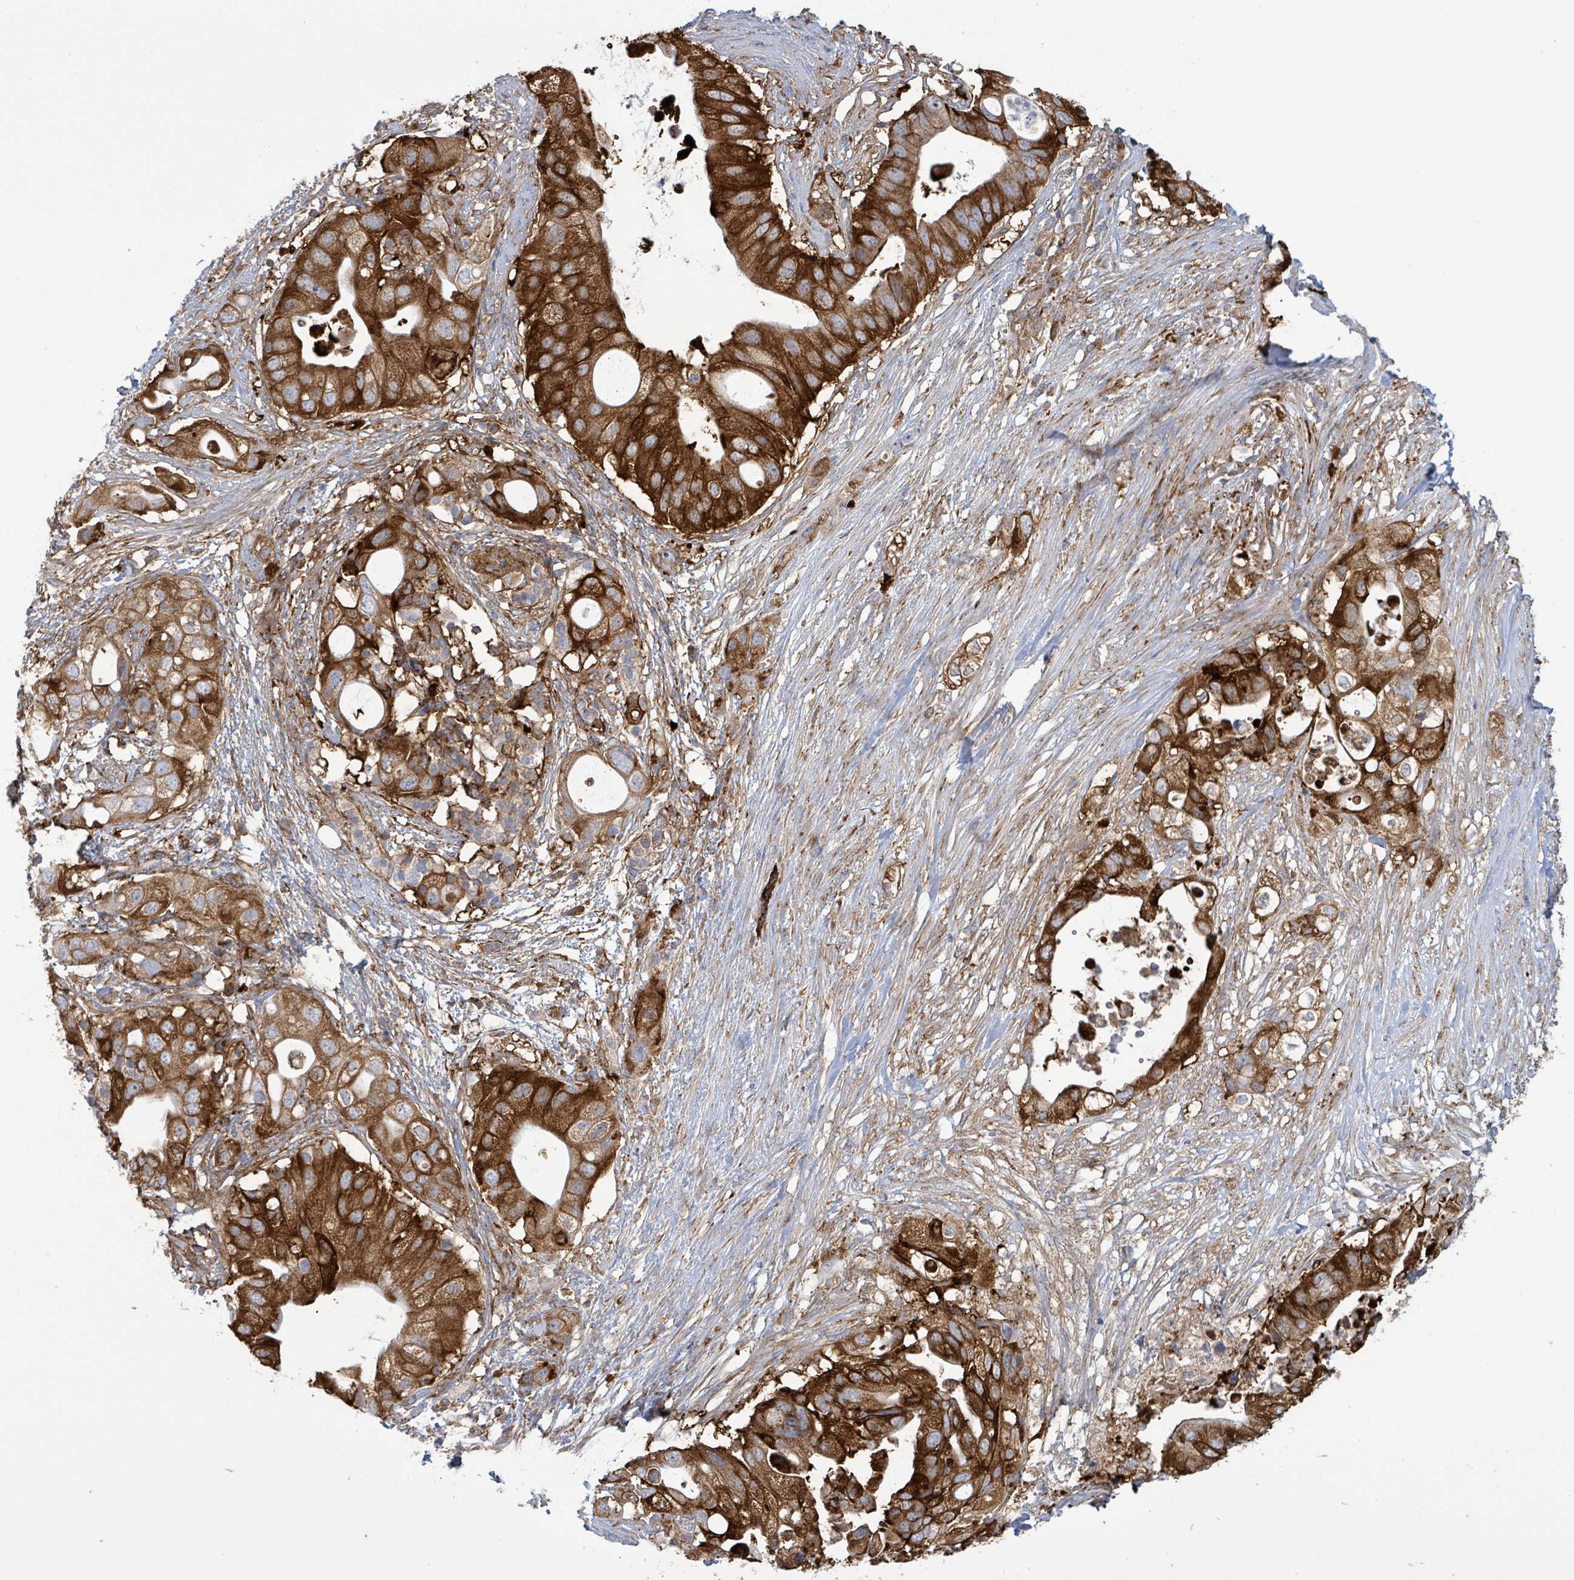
{"staining": {"intensity": "strong", "quantity": ">75%", "location": "cytoplasmic/membranous"}, "tissue": "pancreatic cancer", "cell_type": "Tumor cells", "image_type": "cancer", "snomed": [{"axis": "morphology", "description": "Adenocarcinoma, NOS"}, {"axis": "topography", "description": "Pancreas"}], "caption": "Strong cytoplasmic/membranous expression for a protein is seen in about >75% of tumor cells of pancreatic adenocarcinoma using IHC.", "gene": "EGFL7", "patient": {"sex": "female", "age": 72}}